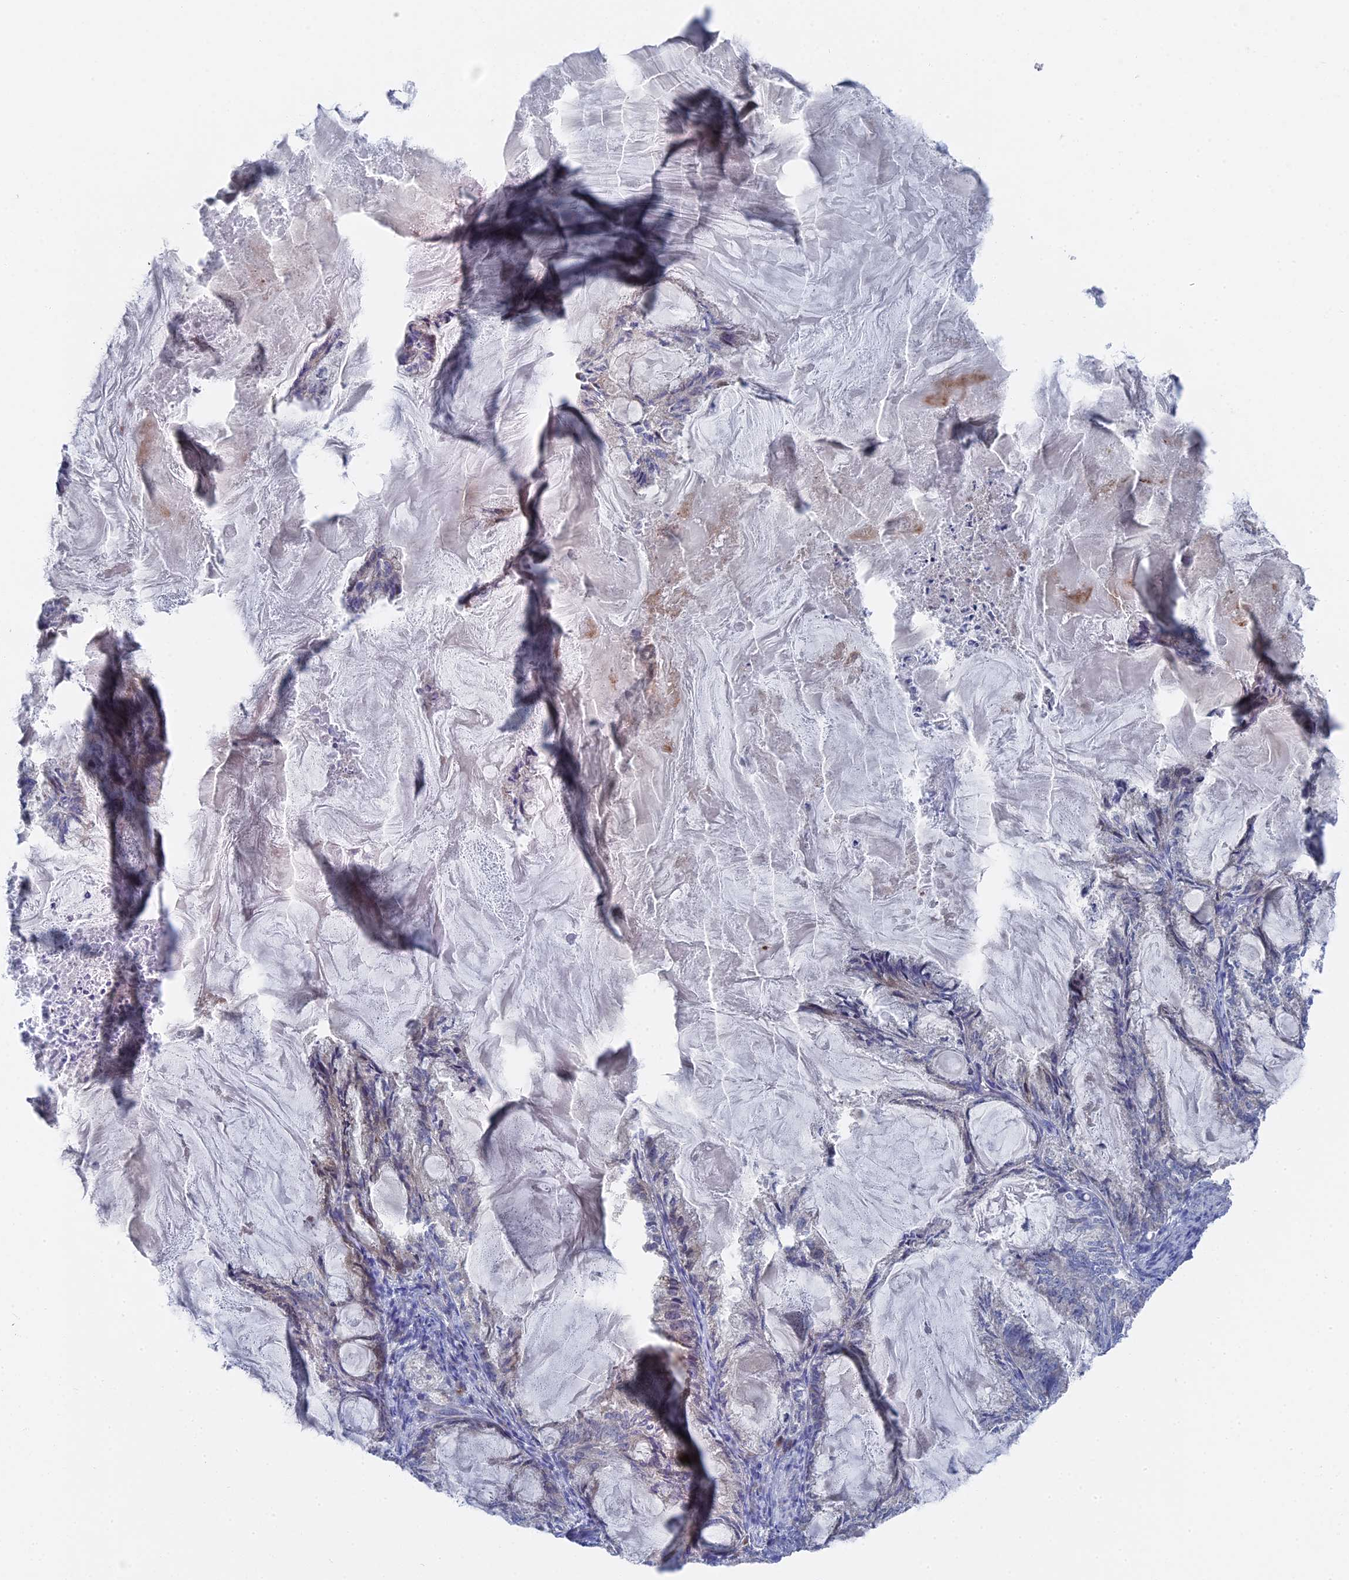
{"staining": {"intensity": "negative", "quantity": "none", "location": "none"}, "tissue": "endometrial cancer", "cell_type": "Tumor cells", "image_type": "cancer", "snomed": [{"axis": "morphology", "description": "Adenocarcinoma, NOS"}, {"axis": "topography", "description": "Endometrium"}], "caption": "IHC of human endometrial cancer demonstrates no positivity in tumor cells.", "gene": "TMEM161A", "patient": {"sex": "female", "age": 86}}